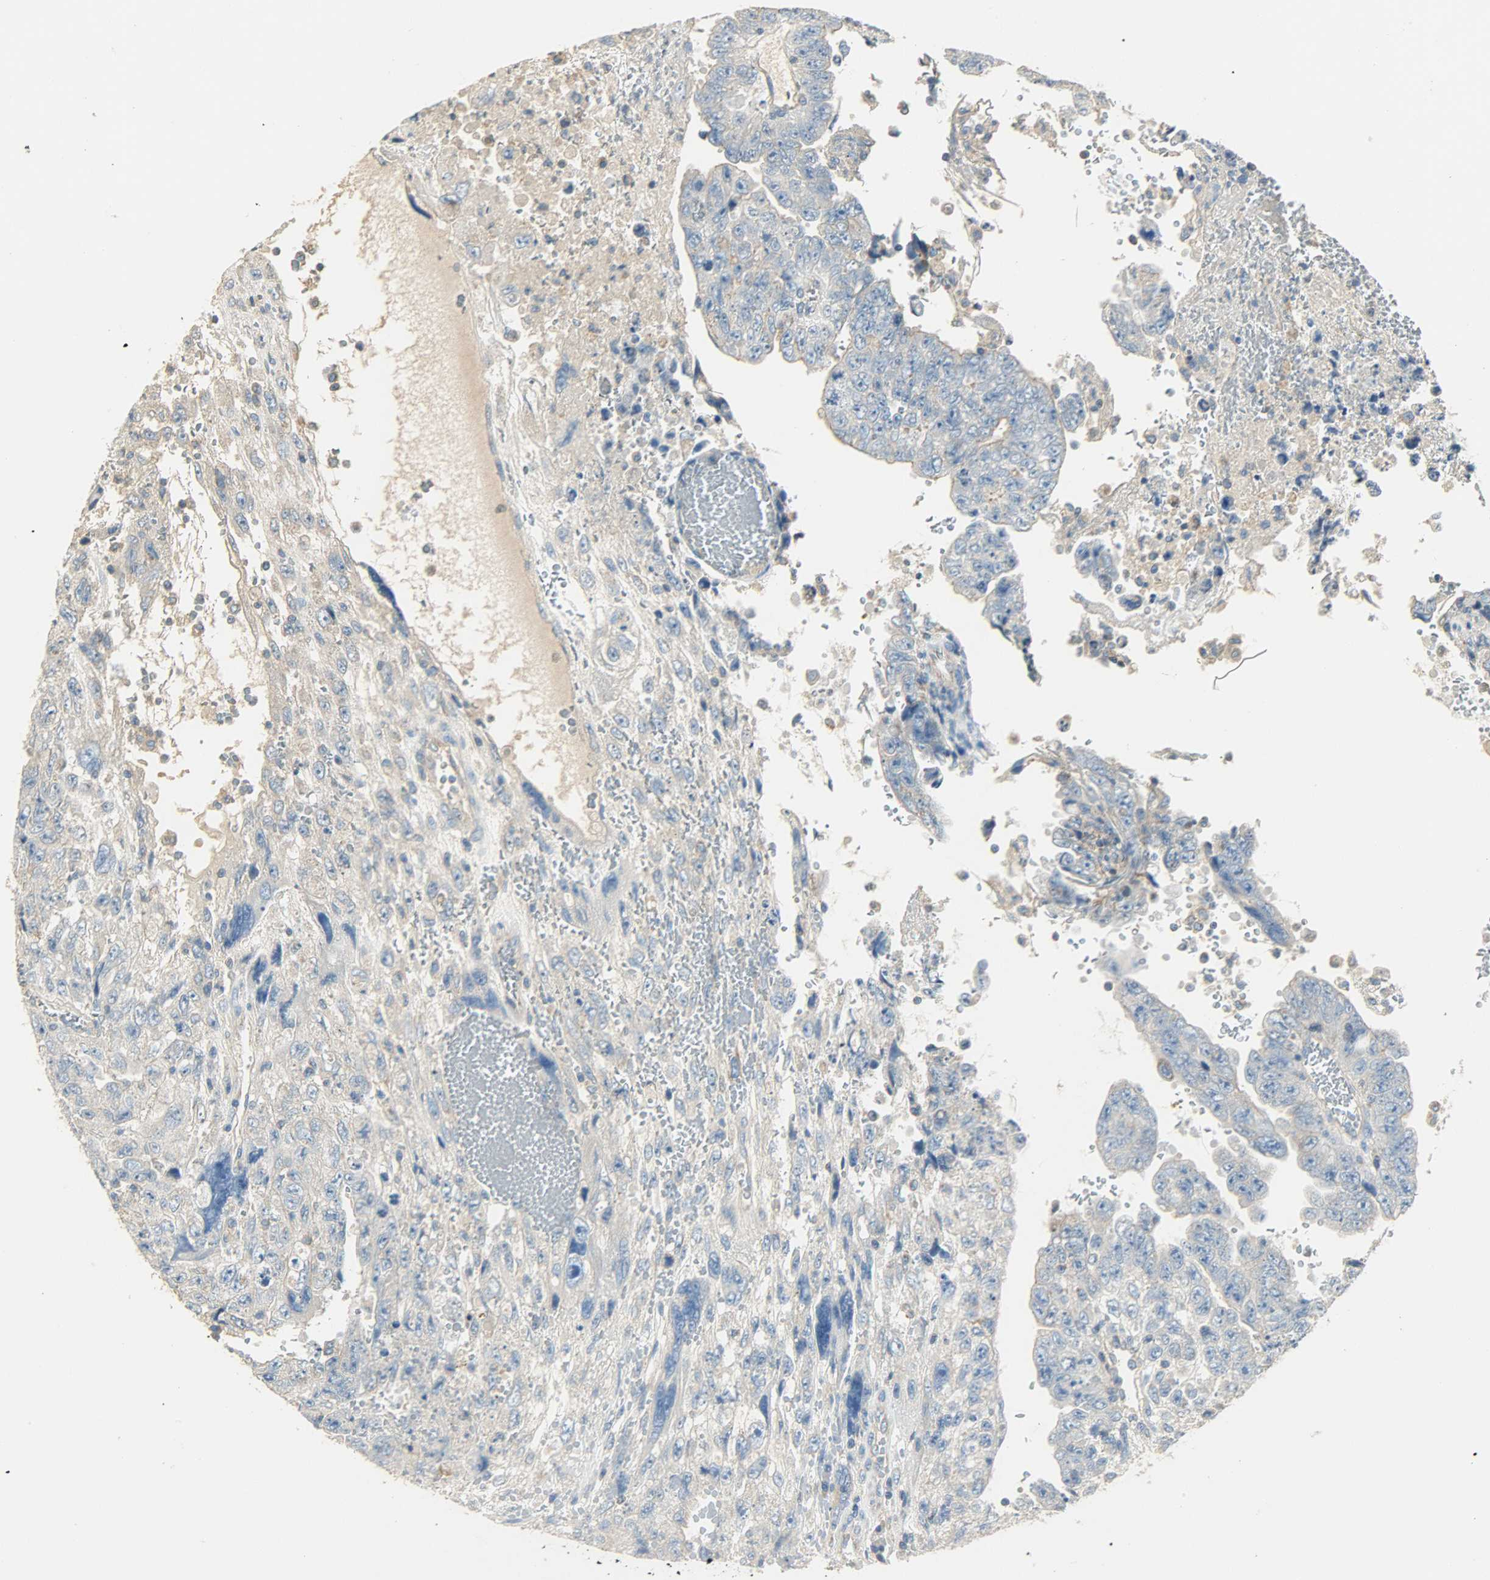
{"staining": {"intensity": "weak", "quantity": "25%-75%", "location": "cytoplasmic/membranous"}, "tissue": "testis cancer", "cell_type": "Tumor cells", "image_type": "cancer", "snomed": [{"axis": "morphology", "description": "Carcinoma, Embryonal, NOS"}, {"axis": "topography", "description": "Testis"}], "caption": "Tumor cells show low levels of weak cytoplasmic/membranous positivity in about 25%-75% of cells in embryonal carcinoma (testis).", "gene": "NNT", "patient": {"sex": "male", "age": 28}}